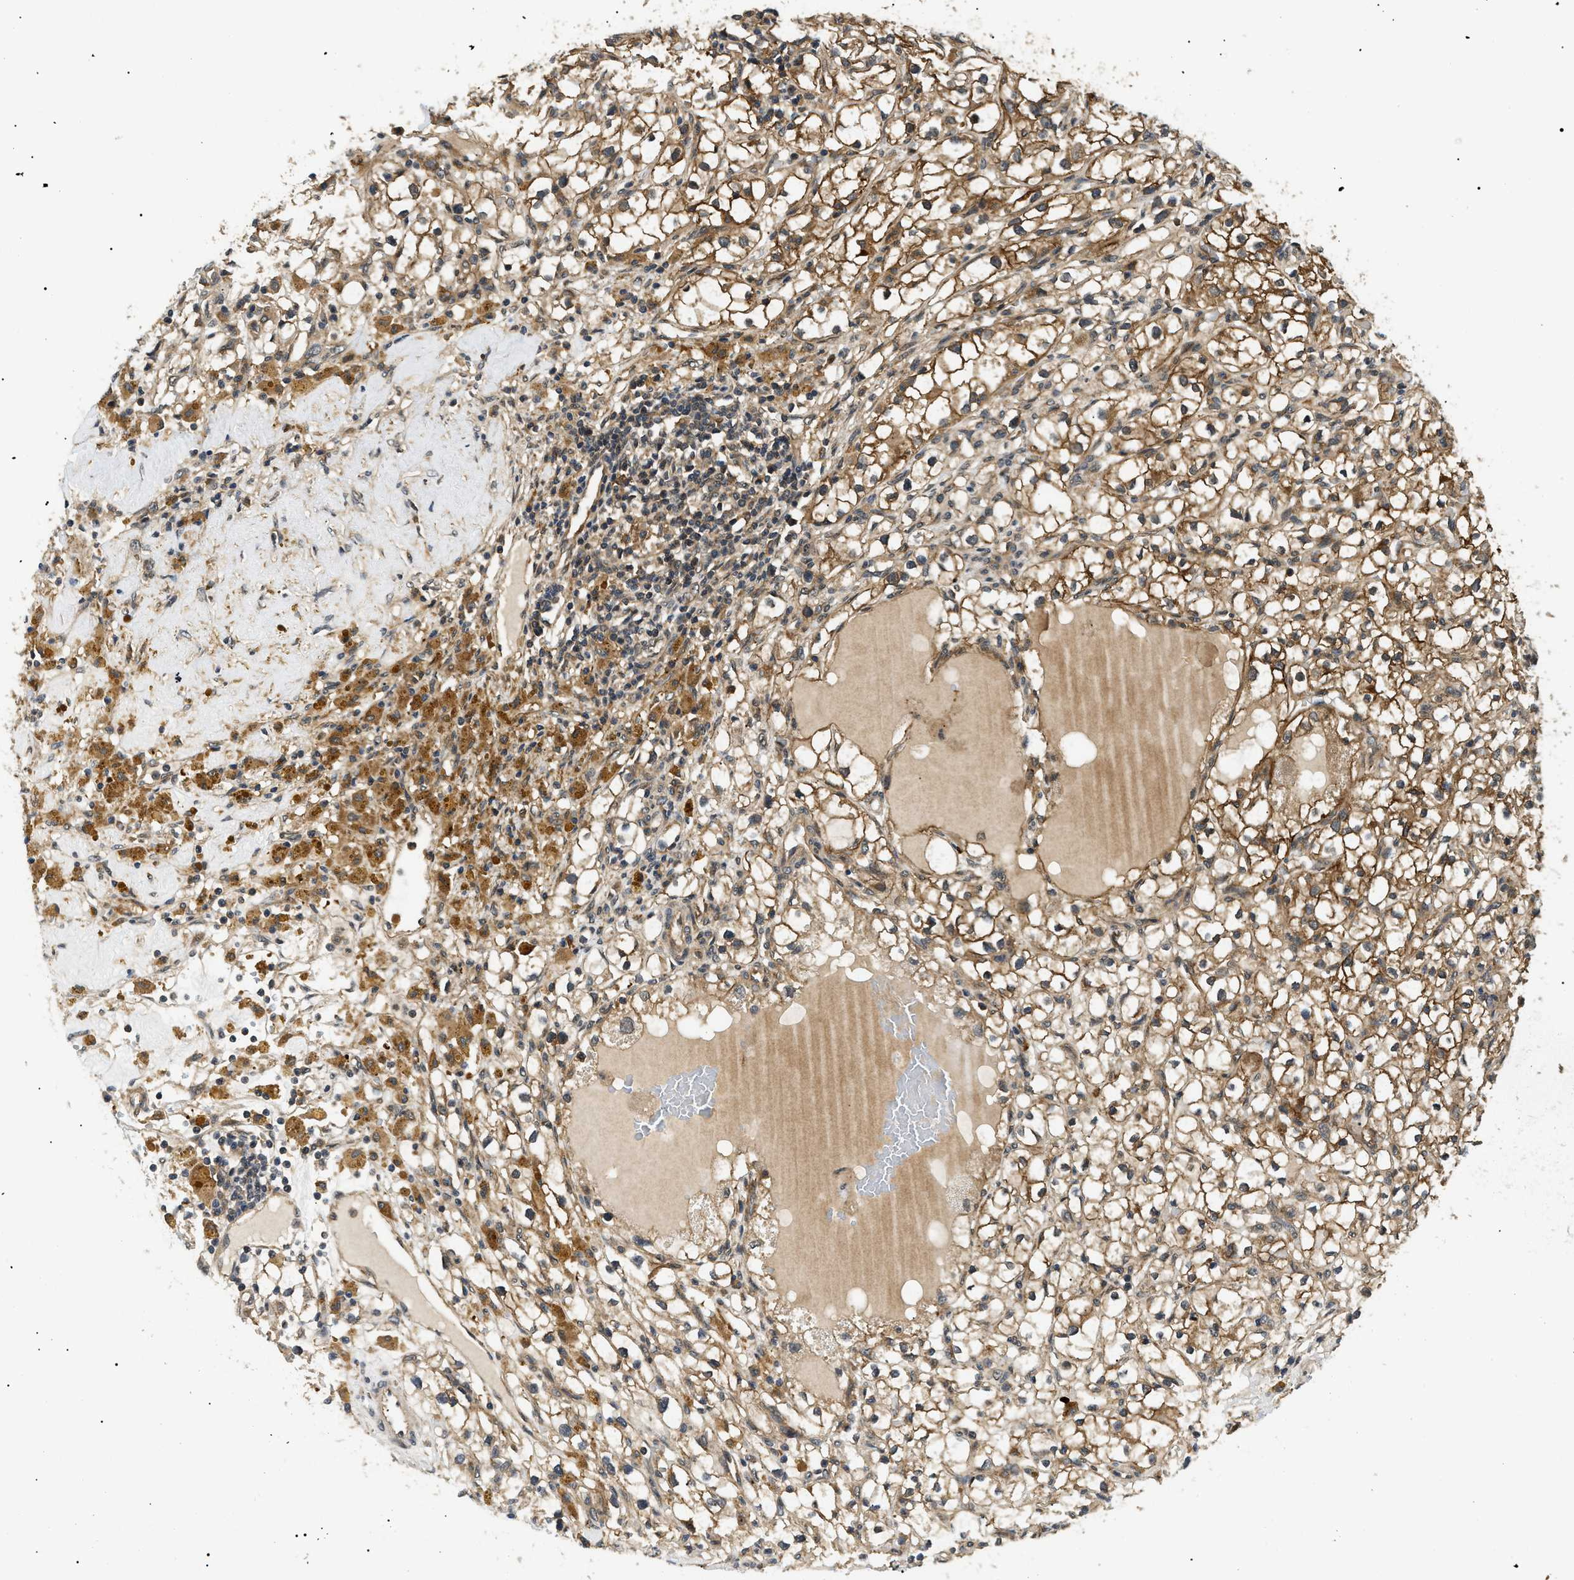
{"staining": {"intensity": "moderate", "quantity": ">75%", "location": "cytoplasmic/membranous"}, "tissue": "renal cancer", "cell_type": "Tumor cells", "image_type": "cancer", "snomed": [{"axis": "morphology", "description": "Adenocarcinoma, NOS"}, {"axis": "topography", "description": "Kidney"}], "caption": "Renal adenocarcinoma stained with a protein marker shows moderate staining in tumor cells.", "gene": "ATP6AP1", "patient": {"sex": "male", "age": 56}}